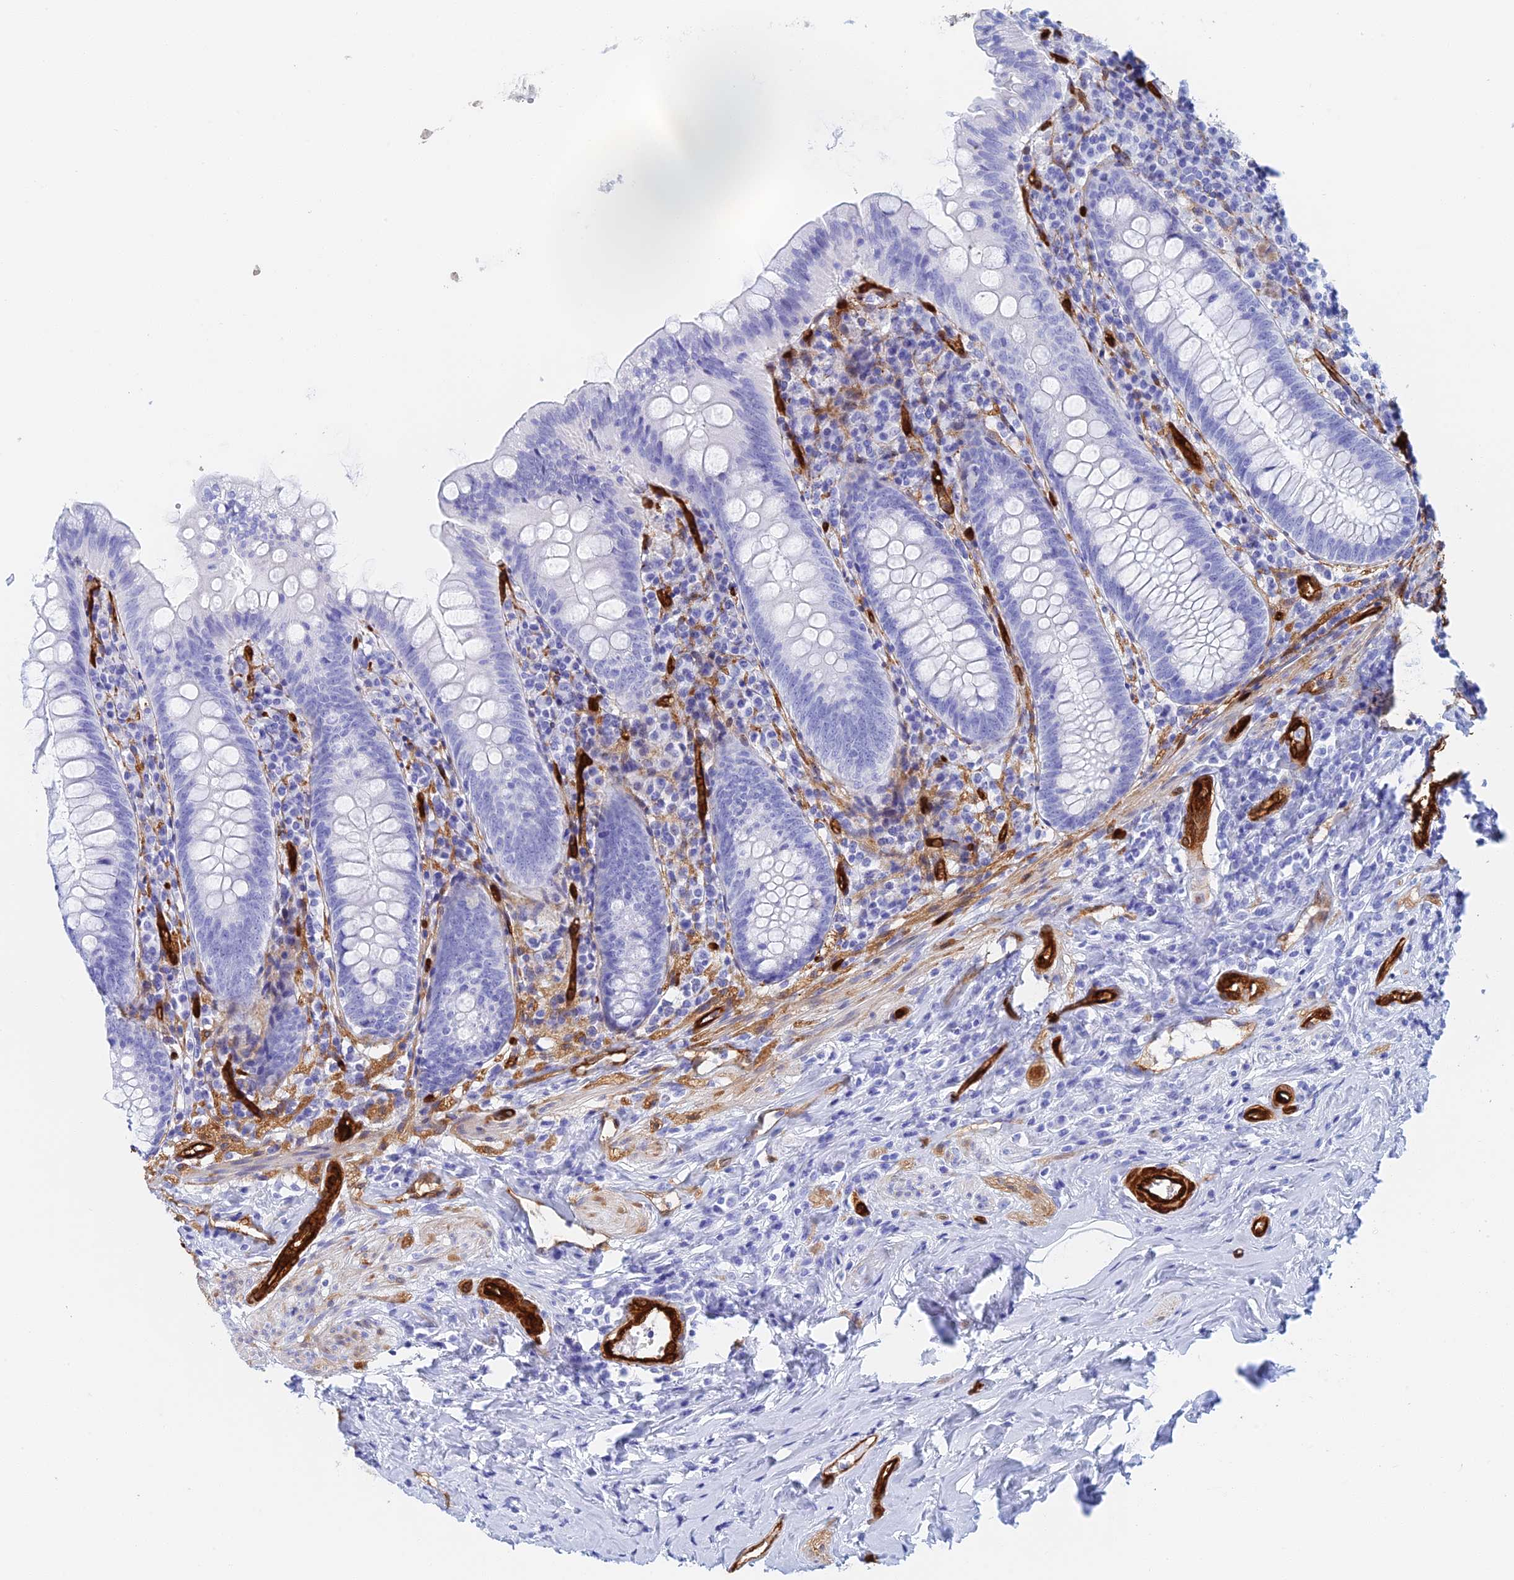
{"staining": {"intensity": "negative", "quantity": "none", "location": "none"}, "tissue": "appendix", "cell_type": "Glandular cells", "image_type": "normal", "snomed": [{"axis": "morphology", "description": "Normal tissue, NOS"}, {"axis": "topography", "description": "Appendix"}], "caption": "A high-resolution image shows immunohistochemistry staining of unremarkable appendix, which exhibits no significant staining in glandular cells. (DAB immunohistochemistry visualized using brightfield microscopy, high magnification).", "gene": "CRIP2", "patient": {"sex": "female", "age": 54}}